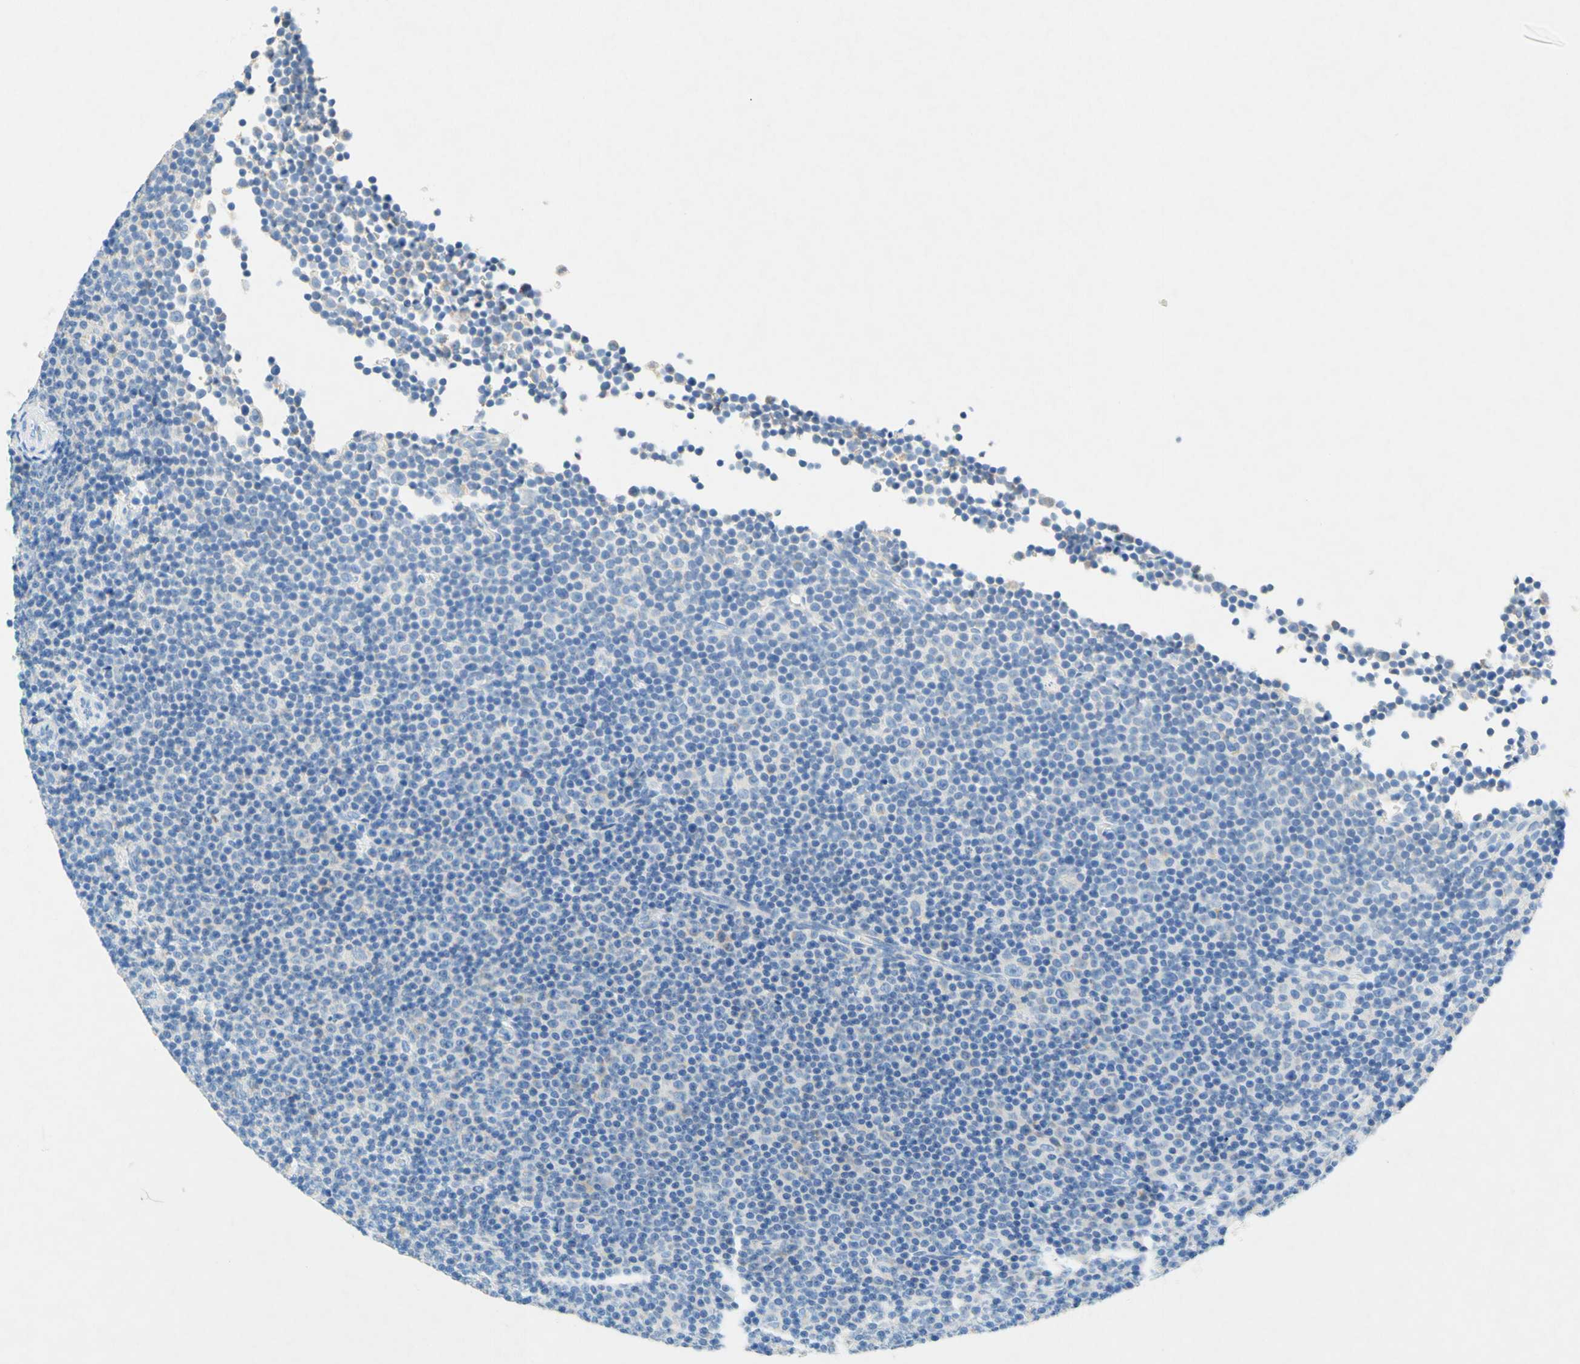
{"staining": {"intensity": "negative", "quantity": "none", "location": "none"}, "tissue": "lymphoma", "cell_type": "Tumor cells", "image_type": "cancer", "snomed": [{"axis": "morphology", "description": "Malignant lymphoma, non-Hodgkin's type, Low grade"}, {"axis": "topography", "description": "Lymph node"}], "caption": "Immunohistochemistry (IHC) of human low-grade malignant lymphoma, non-Hodgkin's type demonstrates no positivity in tumor cells.", "gene": "SLC46A1", "patient": {"sex": "female", "age": 67}}